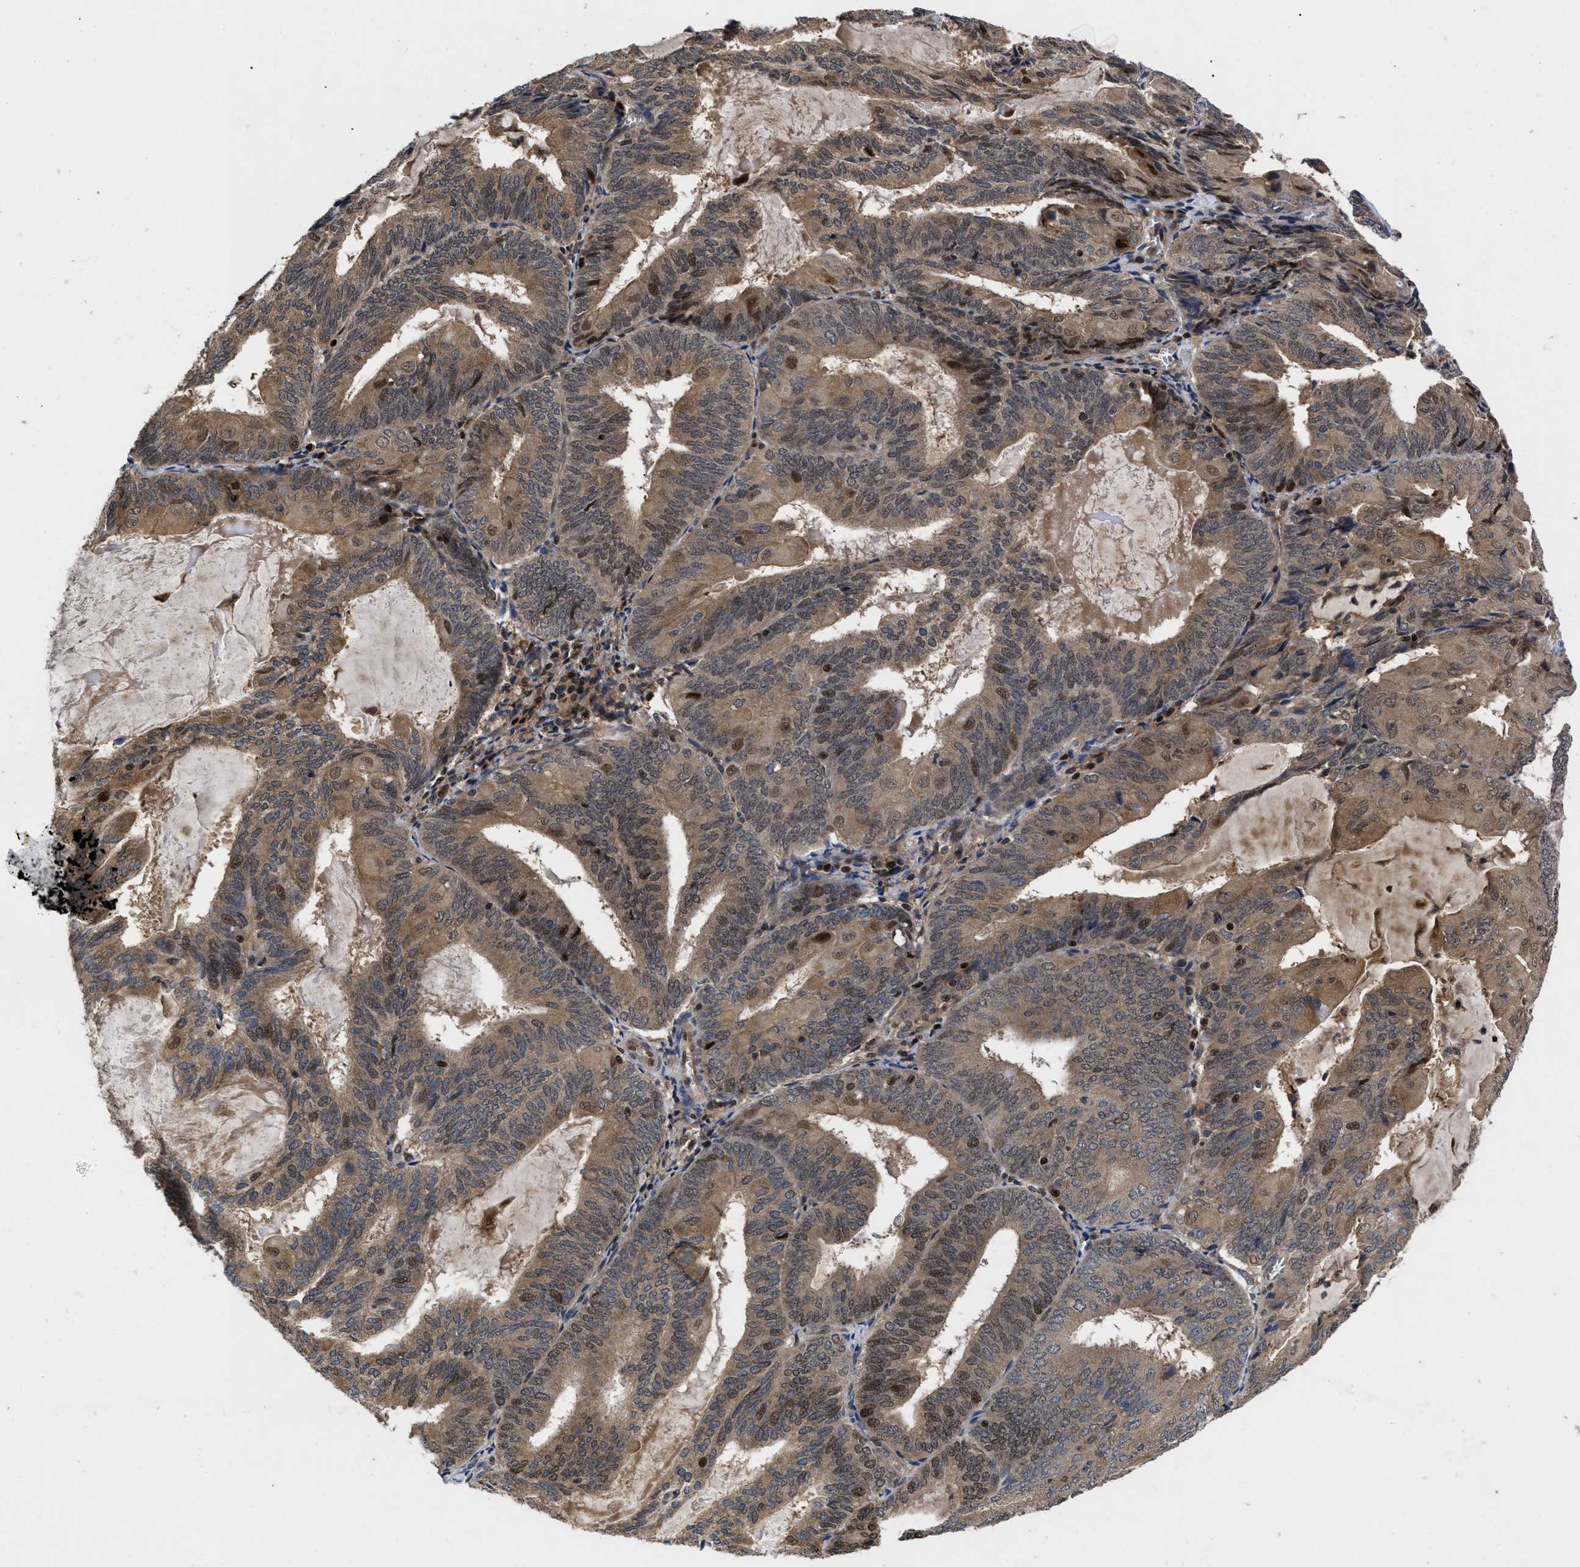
{"staining": {"intensity": "moderate", "quantity": ">75%", "location": "cytoplasmic/membranous,nuclear"}, "tissue": "endometrial cancer", "cell_type": "Tumor cells", "image_type": "cancer", "snomed": [{"axis": "morphology", "description": "Adenocarcinoma, NOS"}, {"axis": "topography", "description": "Endometrium"}], "caption": "Immunohistochemistry (IHC) staining of endometrial cancer (adenocarcinoma), which reveals medium levels of moderate cytoplasmic/membranous and nuclear positivity in approximately >75% of tumor cells indicating moderate cytoplasmic/membranous and nuclear protein expression. The staining was performed using DAB (brown) for protein detection and nuclei were counterstained in hematoxylin (blue).", "gene": "FAM200A", "patient": {"sex": "female", "age": 81}}